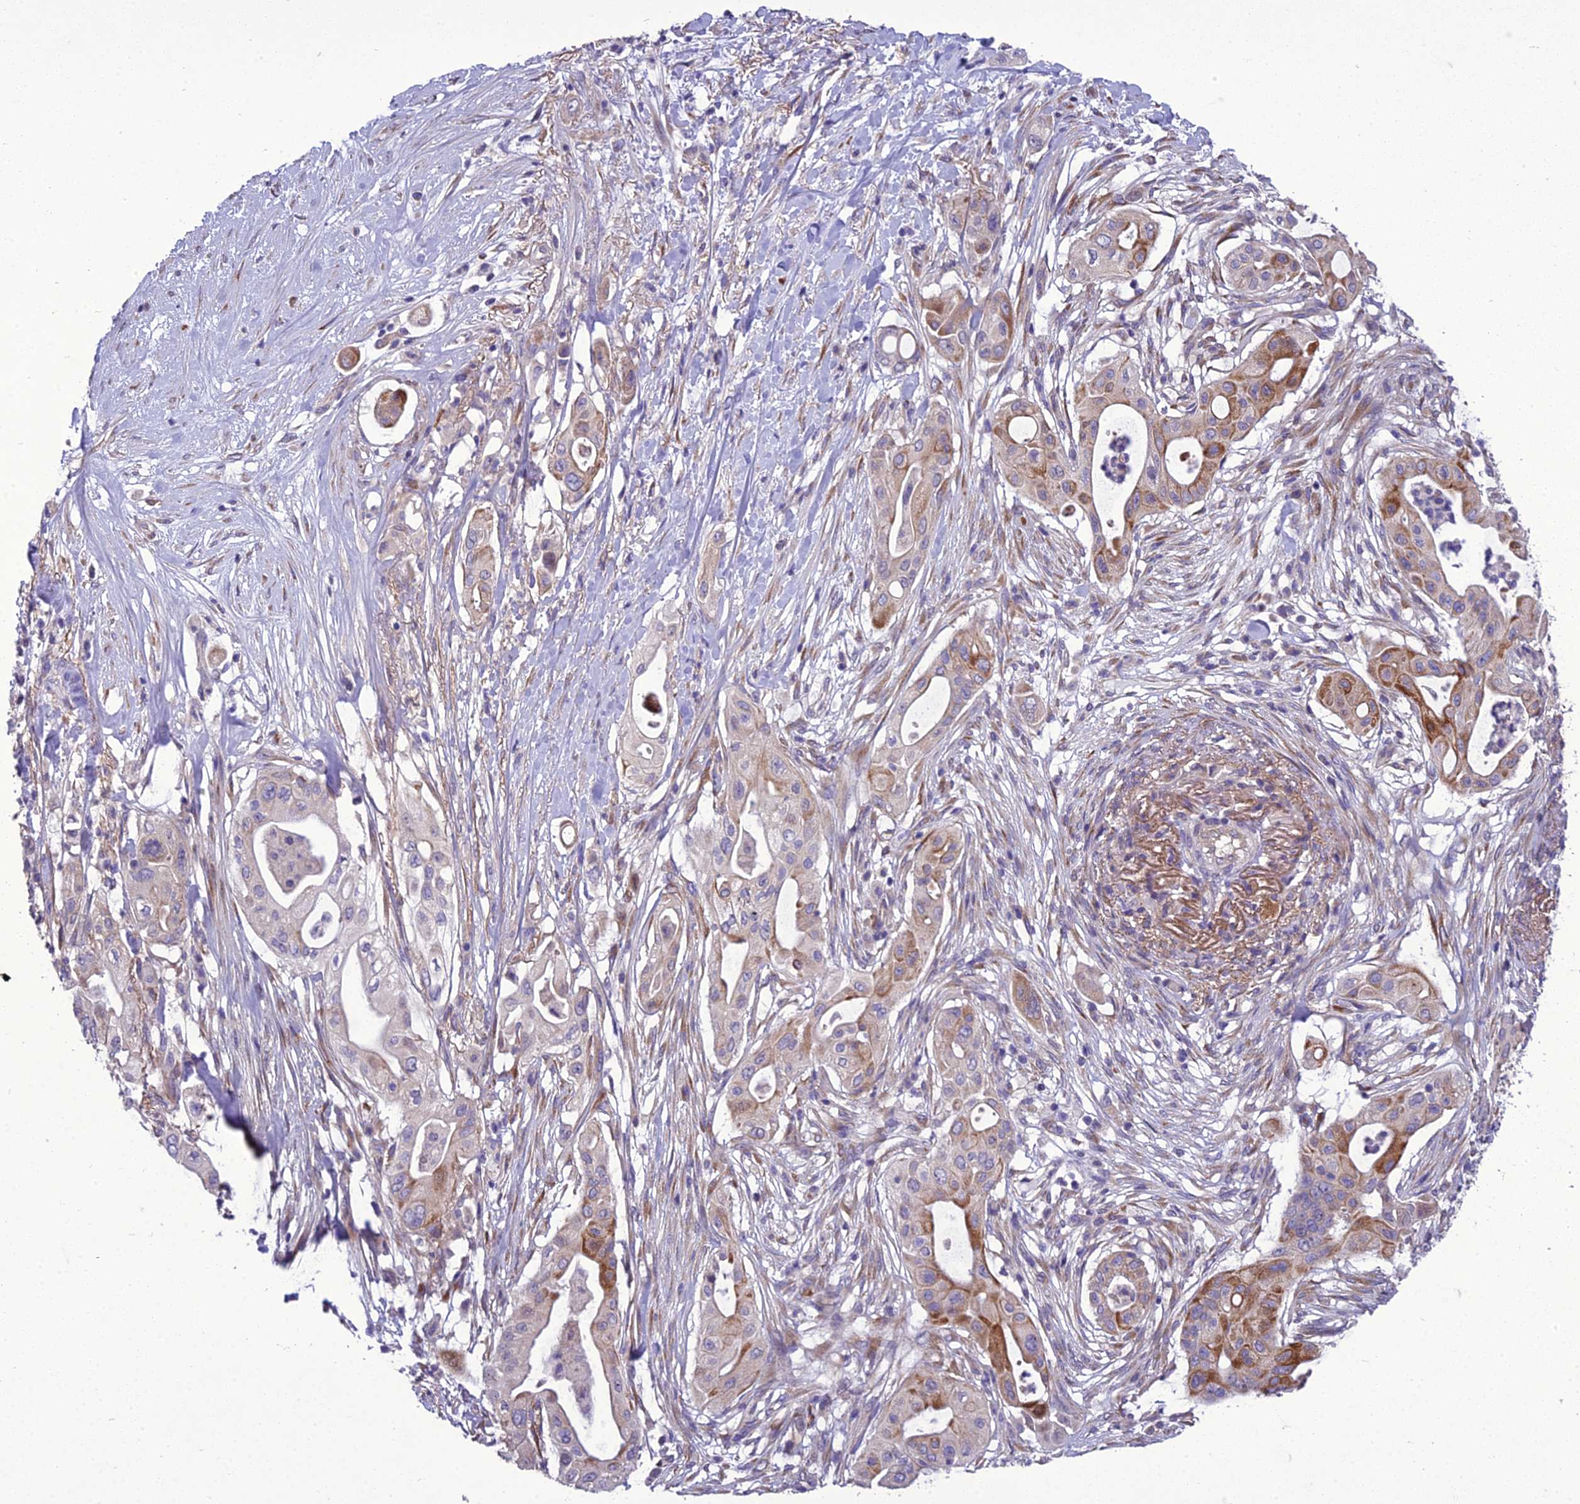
{"staining": {"intensity": "moderate", "quantity": "25%-75%", "location": "cytoplasmic/membranous"}, "tissue": "pancreatic cancer", "cell_type": "Tumor cells", "image_type": "cancer", "snomed": [{"axis": "morphology", "description": "Adenocarcinoma, NOS"}, {"axis": "topography", "description": "Pancreas"}], "caption": "Human pancreatic cancer stained for a protein (brown) exhibits moderate cytoplasmic/membranous positive staining in about 25%-75% of tumor cells.", "gene": "ADIPOR2", "patient": {"sex": "male", "age": 68}}